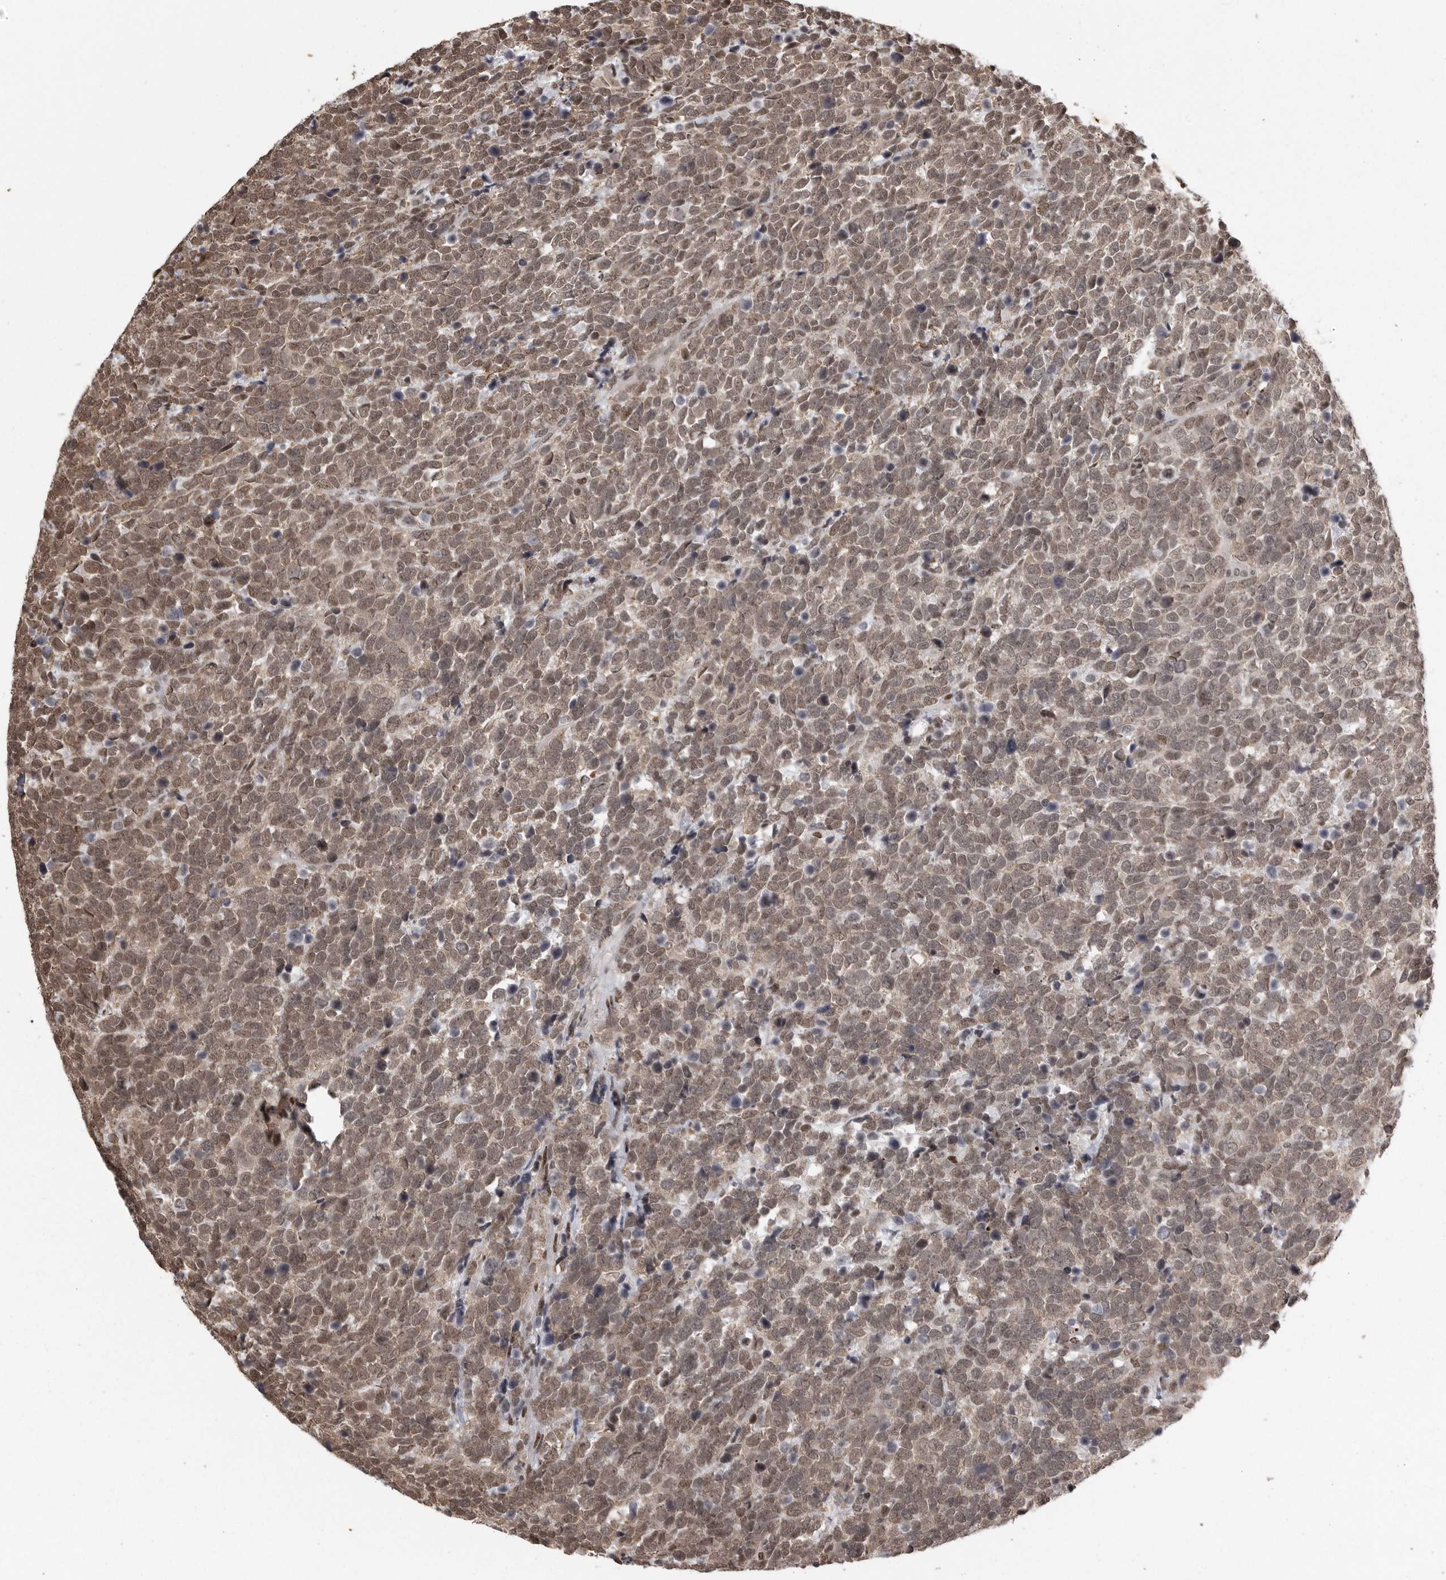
{"staining": {"intensity": "moderate", "quantity": ">75%", "location": "nuclear"}, "tissue": "urothelial cancer", "cell_type": "Tumor cells", "image_type": "cancer", "snomed": [{"axis": "morphology", "description": "Urothelial carcinoma, High grade"}, {"axis": "topography", "description": "Urinary bladder"}], "caption": "Immunohistochemistry (IHC) of high-grade urothelial carcinoma shows medium levels of moderate nuclear staining in about >75% of tumor cells. (DAB IHC, brown staining for protein, blue staining for nuclei).", "gene": "YAF2", "patient": {"sex": "female", "age": 82}}